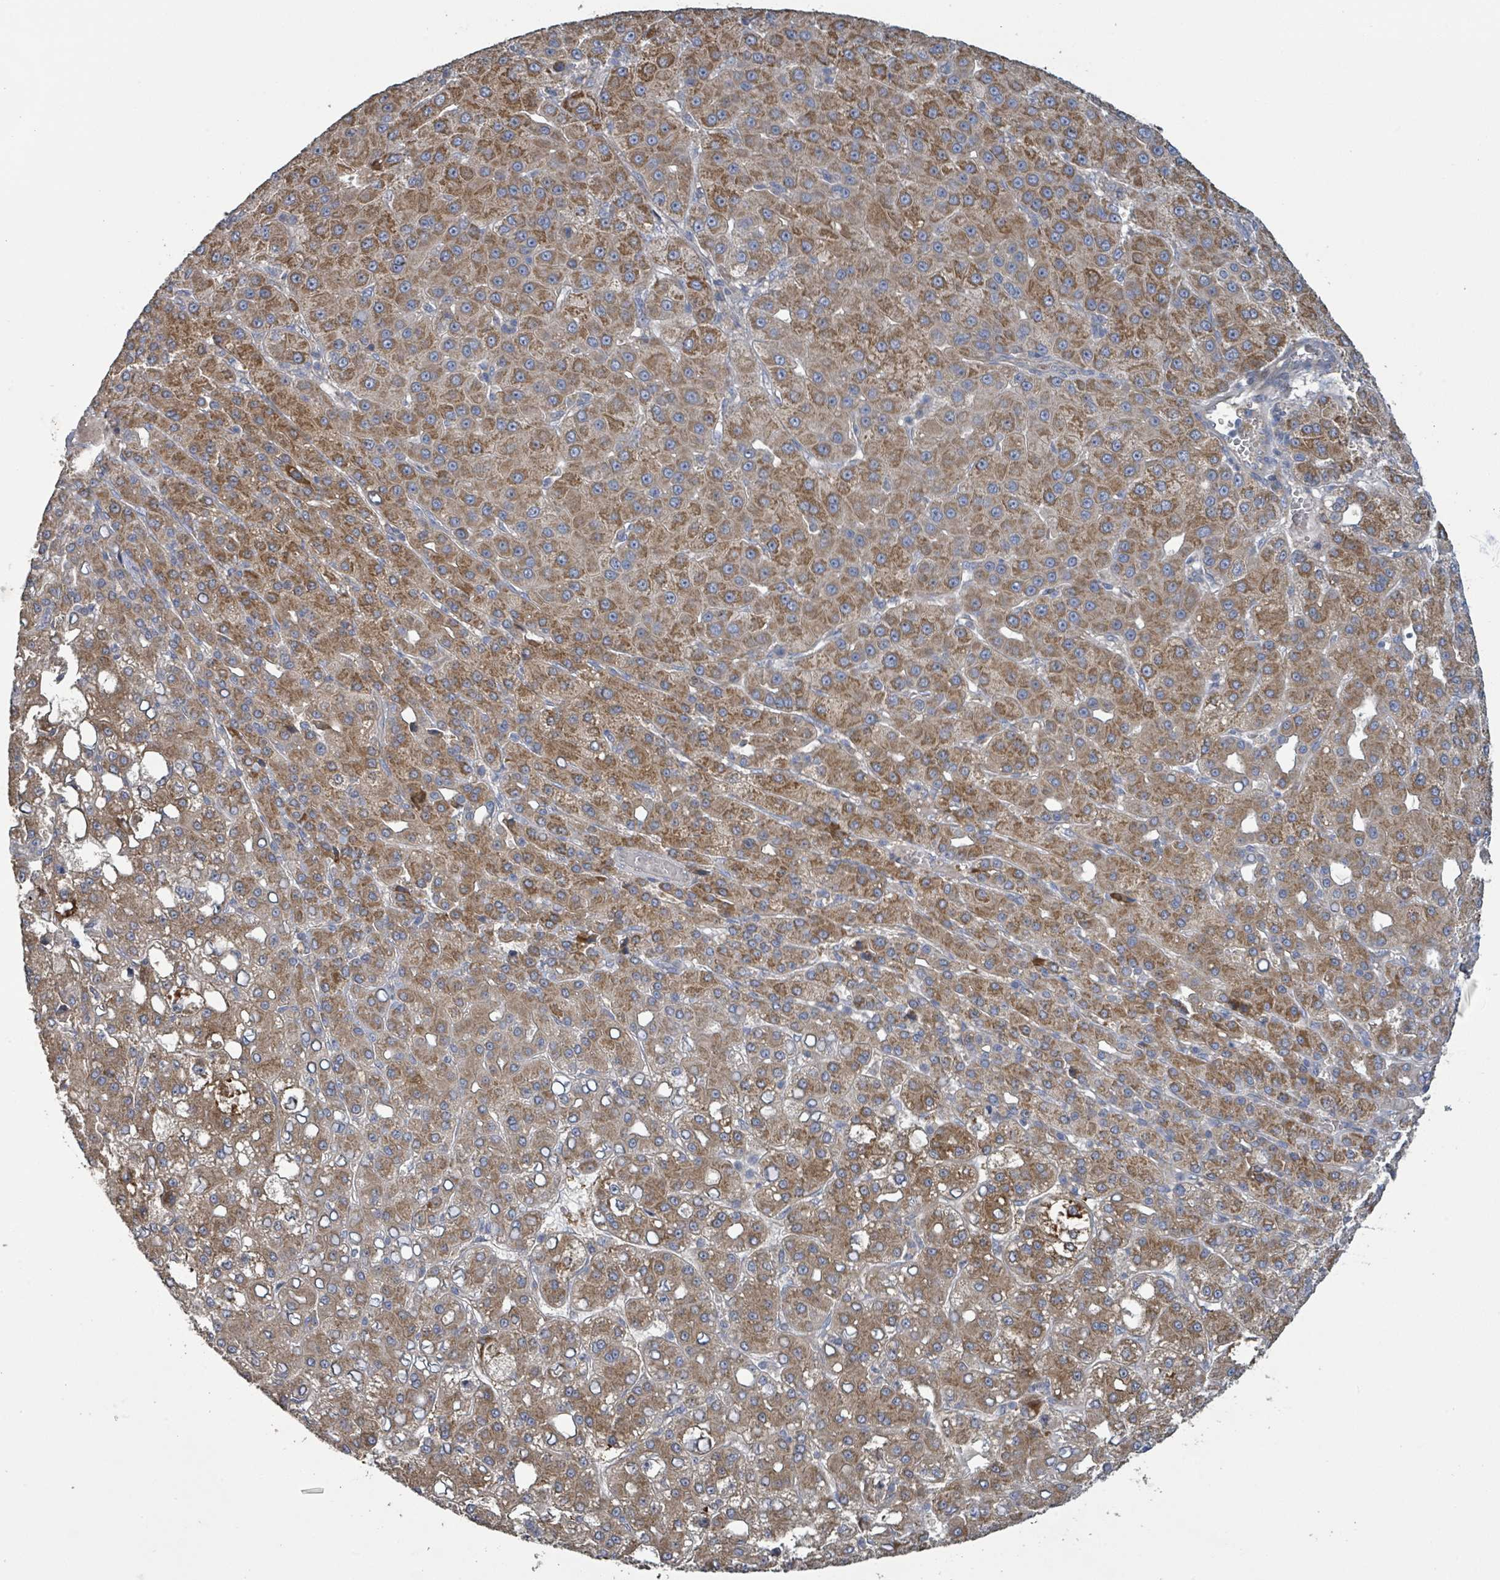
{"staining": {"intensity": "moderate", "quantity": ">75%", "location": "cytoplasmic/membranous"}, "tissue": "liver cancer", "cell_type": "Tumor cells", "image_type": "cancer", "snomed": [{"axis": "morphology", "description": "Carcinoma, Hepatocellular, NOS"}, {"axis": "topography", "description": "Liver"}], "caption": "Immunohistochemical staining of hepatocellular carcinoma (liver) displays moderate cytoplasmic/membranous protein expression in about >75% of tumor cells.", "gene": "RPL32", "patient": {"sex": "male", "age": 65}}